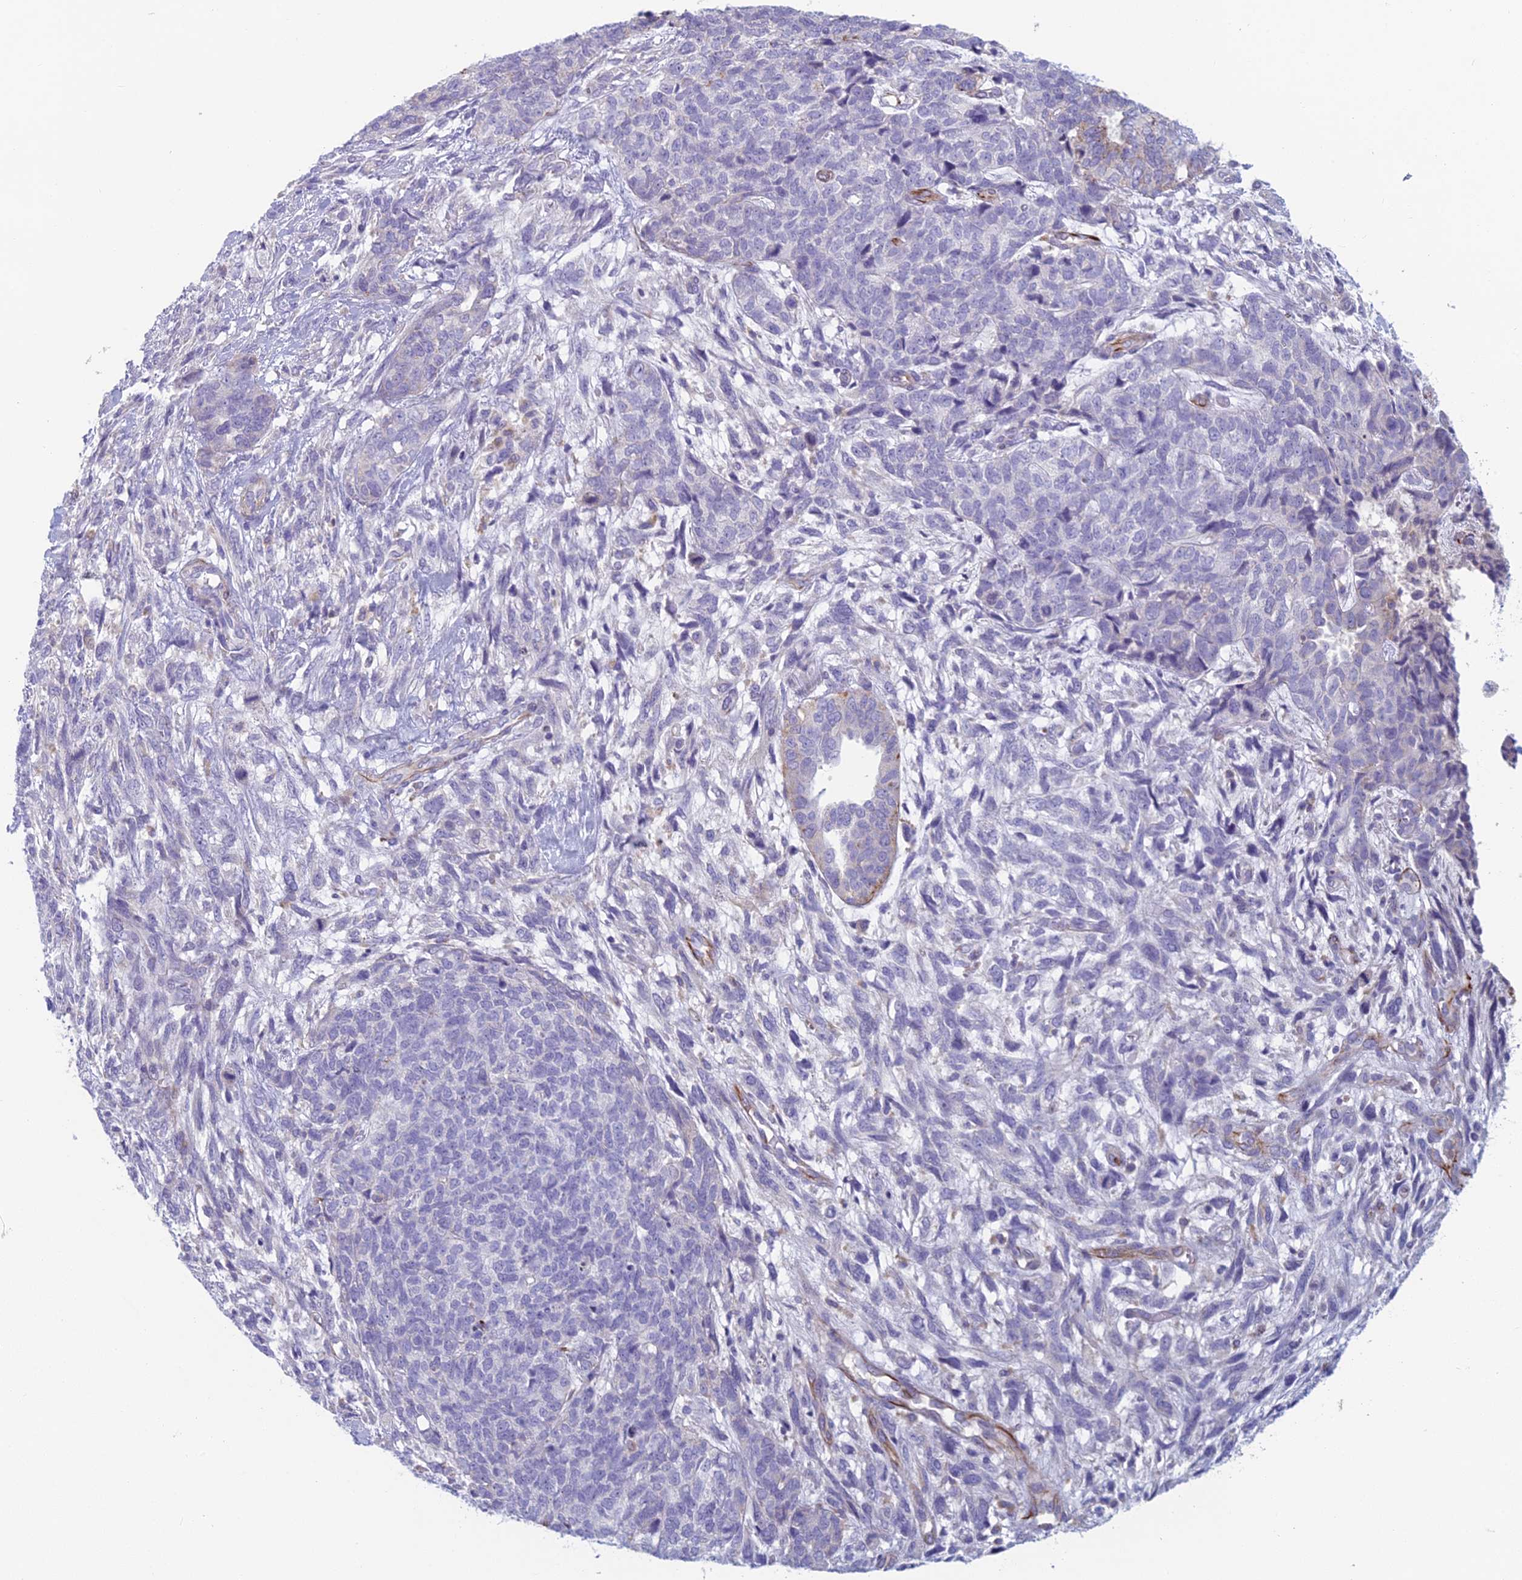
{"staining": {"intensity": "negative", "quantity": "none", "location": "none"}, "tissue": "cervical cancer", "cell_type": "Tumor cells", "image_type": "cancer", "snomed": [{"axis": "morphology", "description": "Squamous cell carcinoma, NOS"}, {"axis": "topography", "description": "Cervix"}], "caption": "Immunohistochemical staining of human squamous cell carcinoma (cervical) shows no significant expression in tumor cells.", "gene": "FERD3L", "patient": {"sex": "female", "age": 63}}